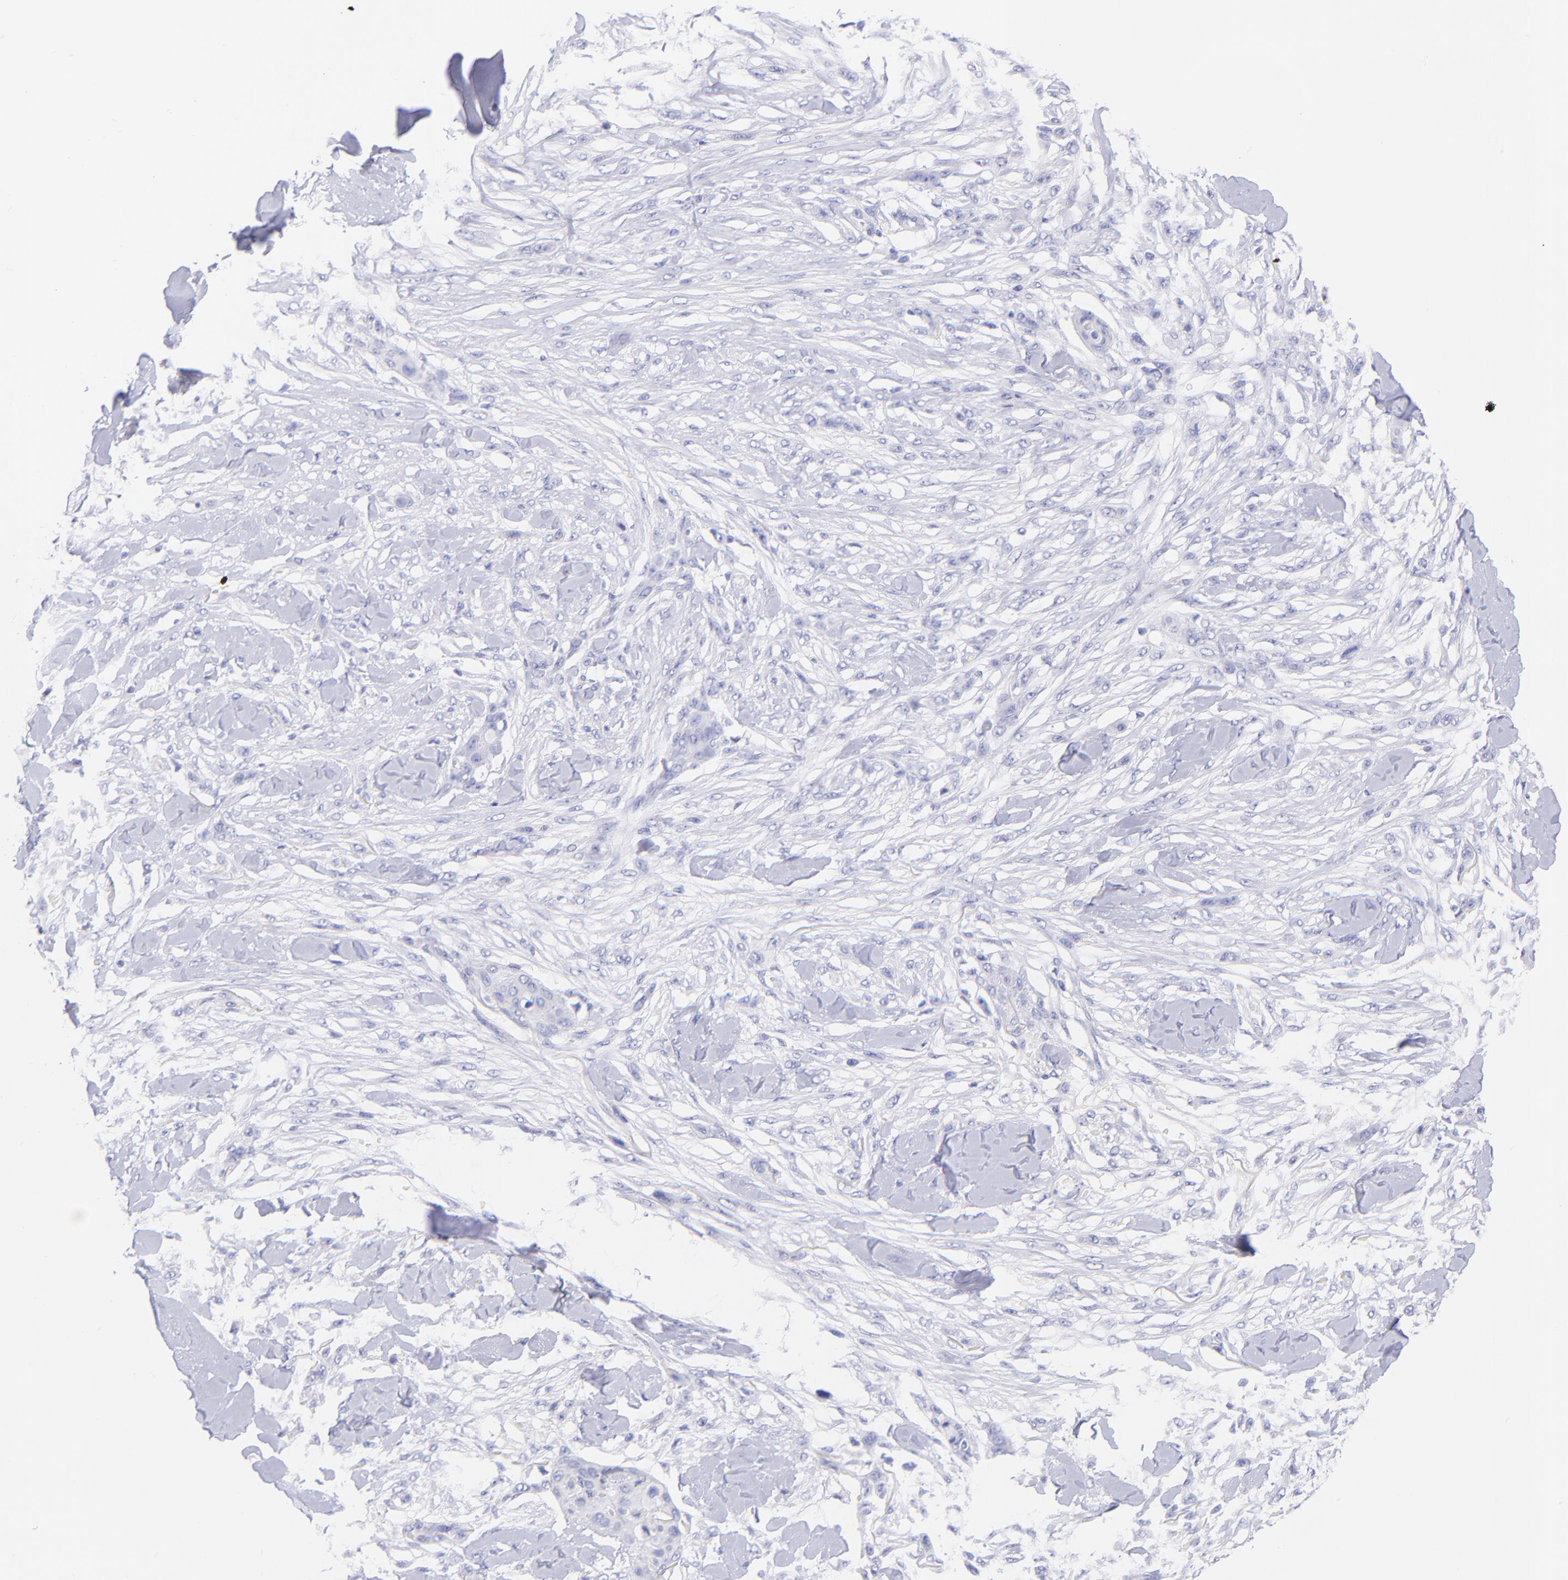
{"staining": {"intensity": "negative", "quantity": "none", "location": "none"}, "tissue": "skin cancer", "cell_type": "Tumor cells", "image_type": "cancer", "snomed": [{"axis": "morphology", "description": "Squamous cell carcinoma, NOS"}, {"axis": "topography", "description": "Skin"}], "caption": "Immunohistochemistry (IHC) photomicrograph of human squamous cell carcinoma (skin) stained for a protein (brown), which displays no expression in tumor cells.", "gene": "RAB3B", "patient": {"sex": "female", "age": 59}}